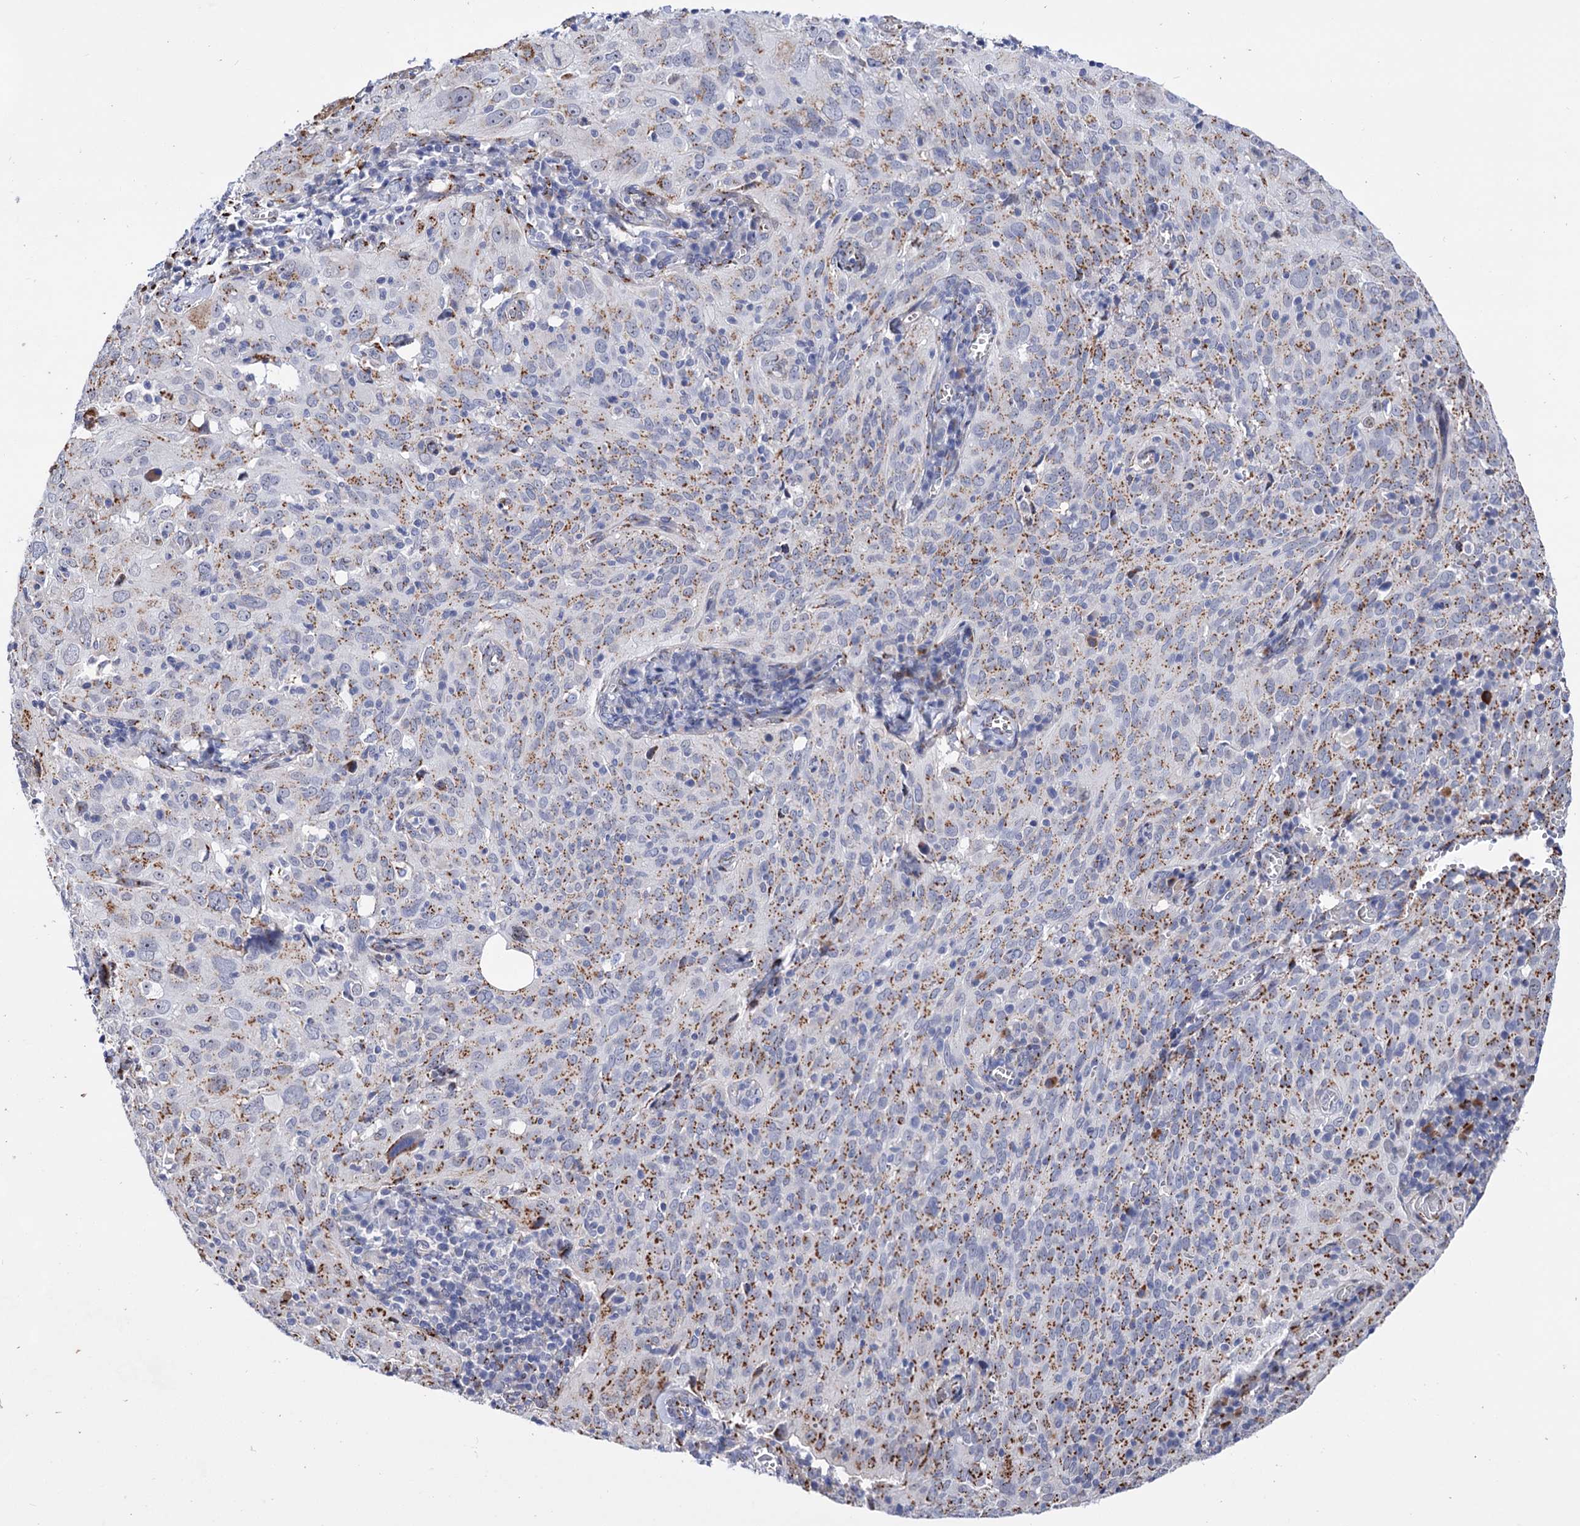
{"staining": {"intensity": "moderate", "quantity": "25%-75%", "location": "cytoplasmic/membranous"}, "tissue": "cervical cancer", "cell_type": "Tumor cells", "image_type": "cancer", "snomed": [{"axis": "morphology", "description": "Squamous cell carcinoma, NOS"}, {"axis": "topography", "description": "Cervix"}], "caption": "Squamous cell carcinoma (cervical) stained for a protein (brown) displays moderate cytoplasmic/membranous positive expression in approximately 25%-75% of tumor cells.", "gene": "C11orf96", "patient": {"sex": "female", "age": 31}}